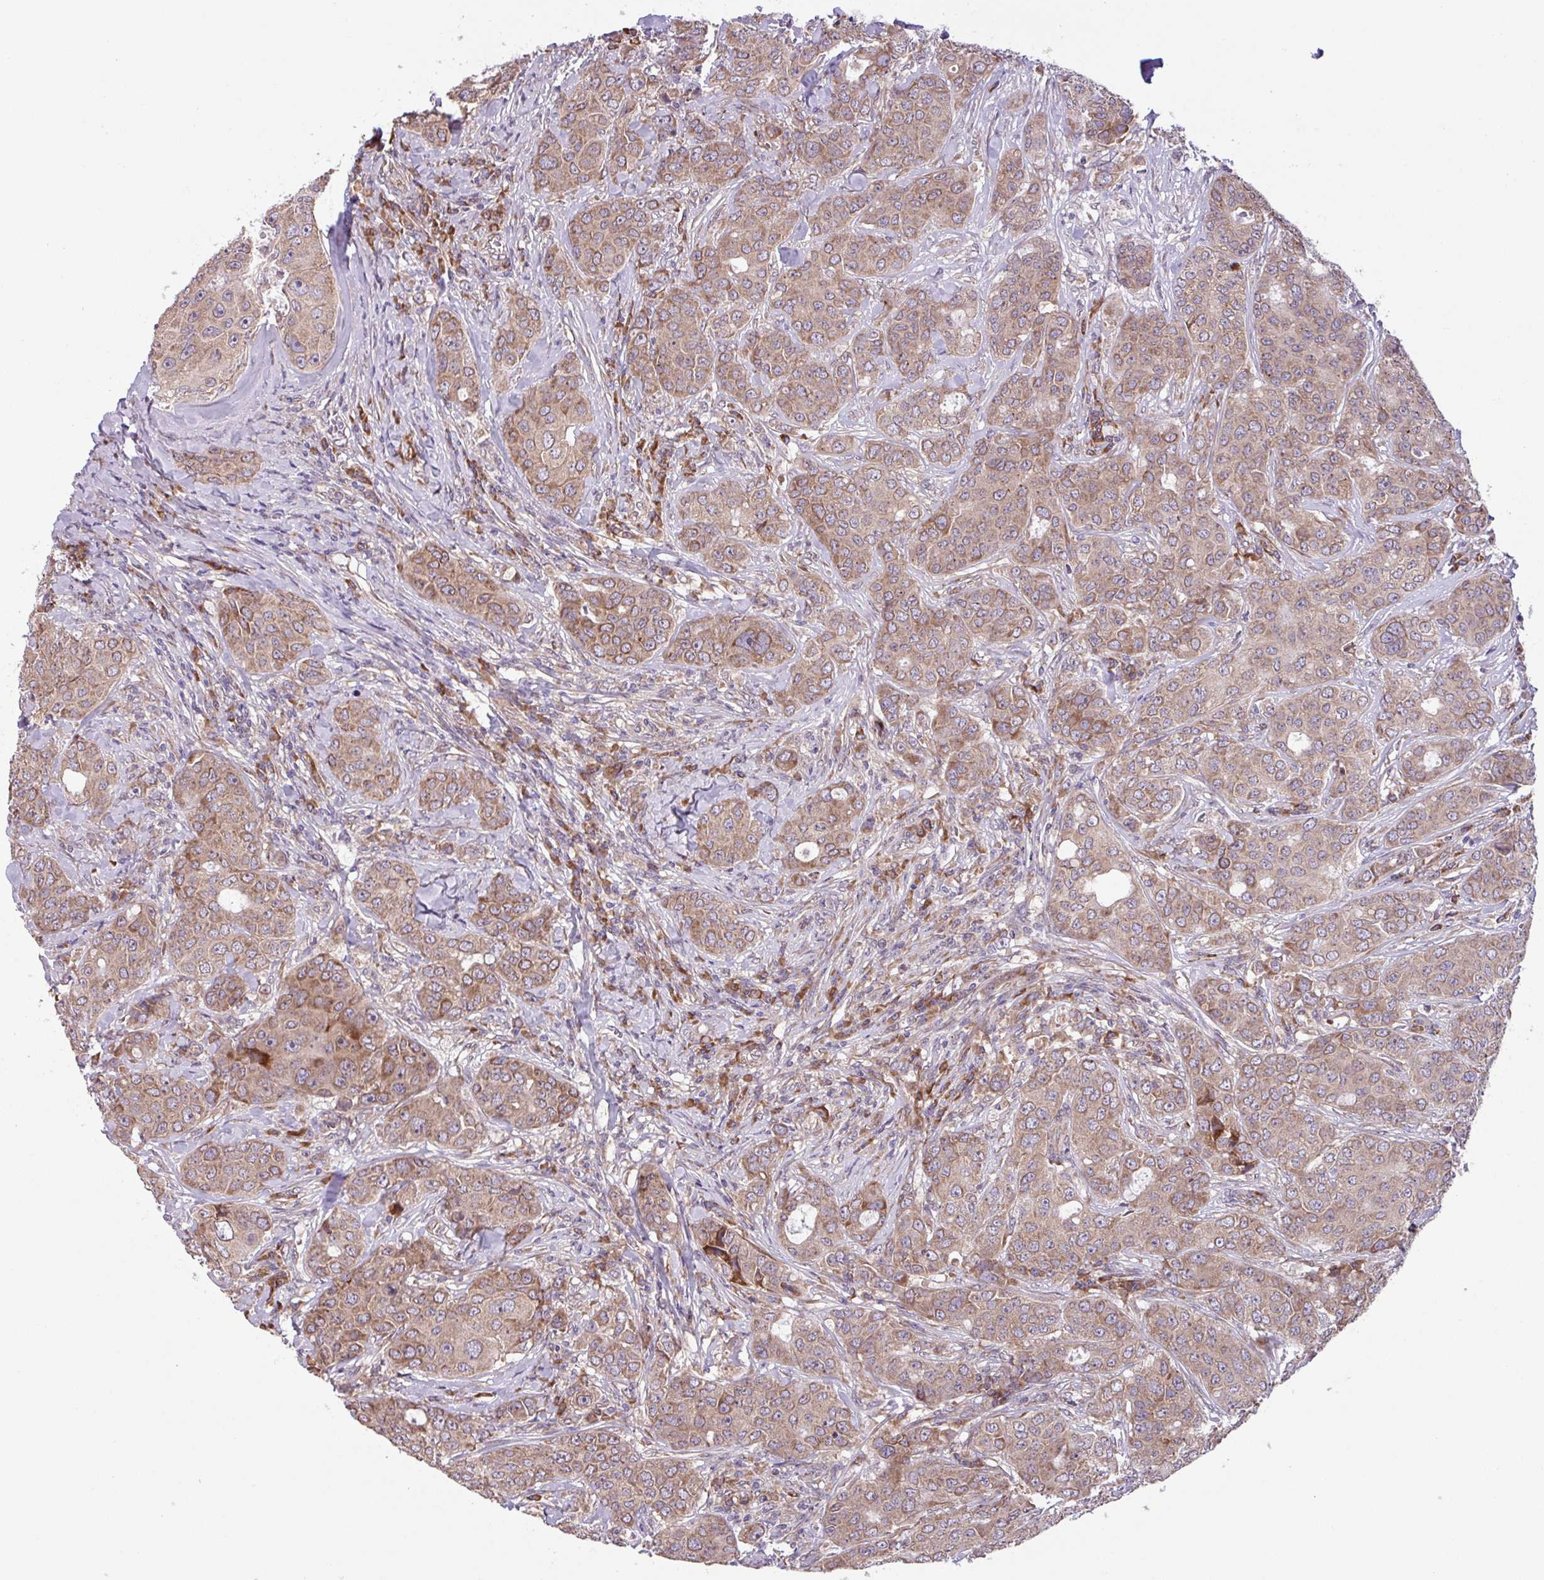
{"staining": {"intensity": "moderate", "quantity": ">75%", "location": "cytoplasmic/membranous"}, "tissue": "breast cancer", "cell_type": "Tumor cells", "image_type": "cancer", "snomed": [{"axis": "morphology", "description": "Duct carcinoma"}, {"axis": "topography", "description": "Breast"}], "caption": "The histopathology image reveals a brown stain indicating the presence of a protein in the cytoplasmic/membranous of tumor cells in breast cancer. (Brightfield microscopy of DAB IHC at high magnification).", "gene": "C20orf27", "patient": {"sex": "female", "age": 43}}